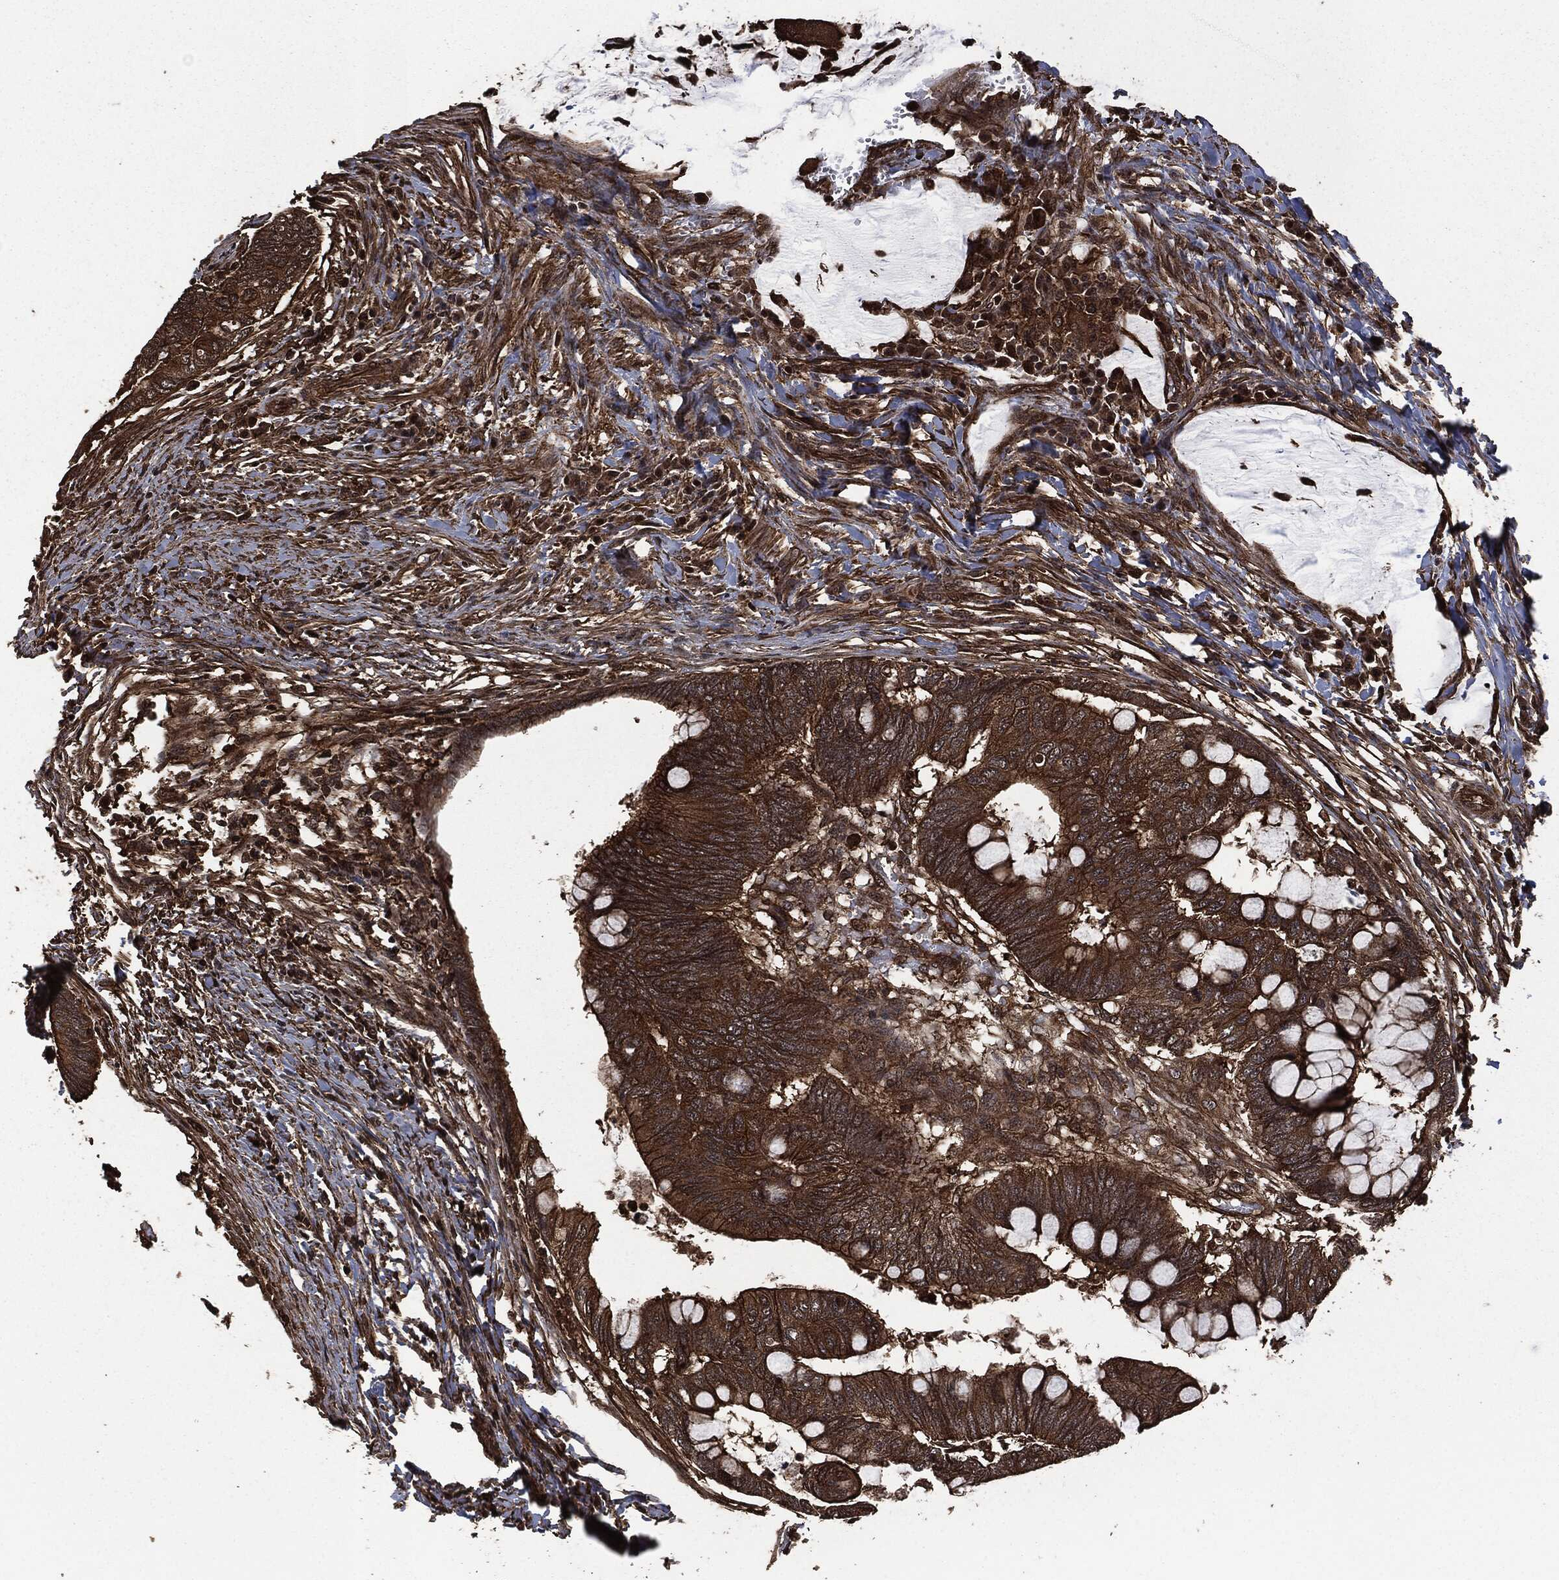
{"staining": {"intensity": "strong", "quantity": ">75%", "location": "cytoplasmic/membranous"}, "tissue": "colorectal cancer", "cell_type": "Tumor cells", "image_type": "cancer", "snomed": [{"axis": "morphology", "description": "Normal tissue, NOS"}, {"axis": "morphology", "description": "Adenocarcinoma, NOS"}, {"axis": "topography", "description": "Rectum"}, {"axis": "topography", "description": "Peripheral nerve tissue"}], "caption": "A photomicrograph showing strong cytoplasmic/membranous staining in about >75% of tumor cells in colorectal cancer (adenocarcinoma), as visualized by brown immunohistochemical staining.", "gene": "HRAS", "patient": {"sex": "male", "age": 92}}